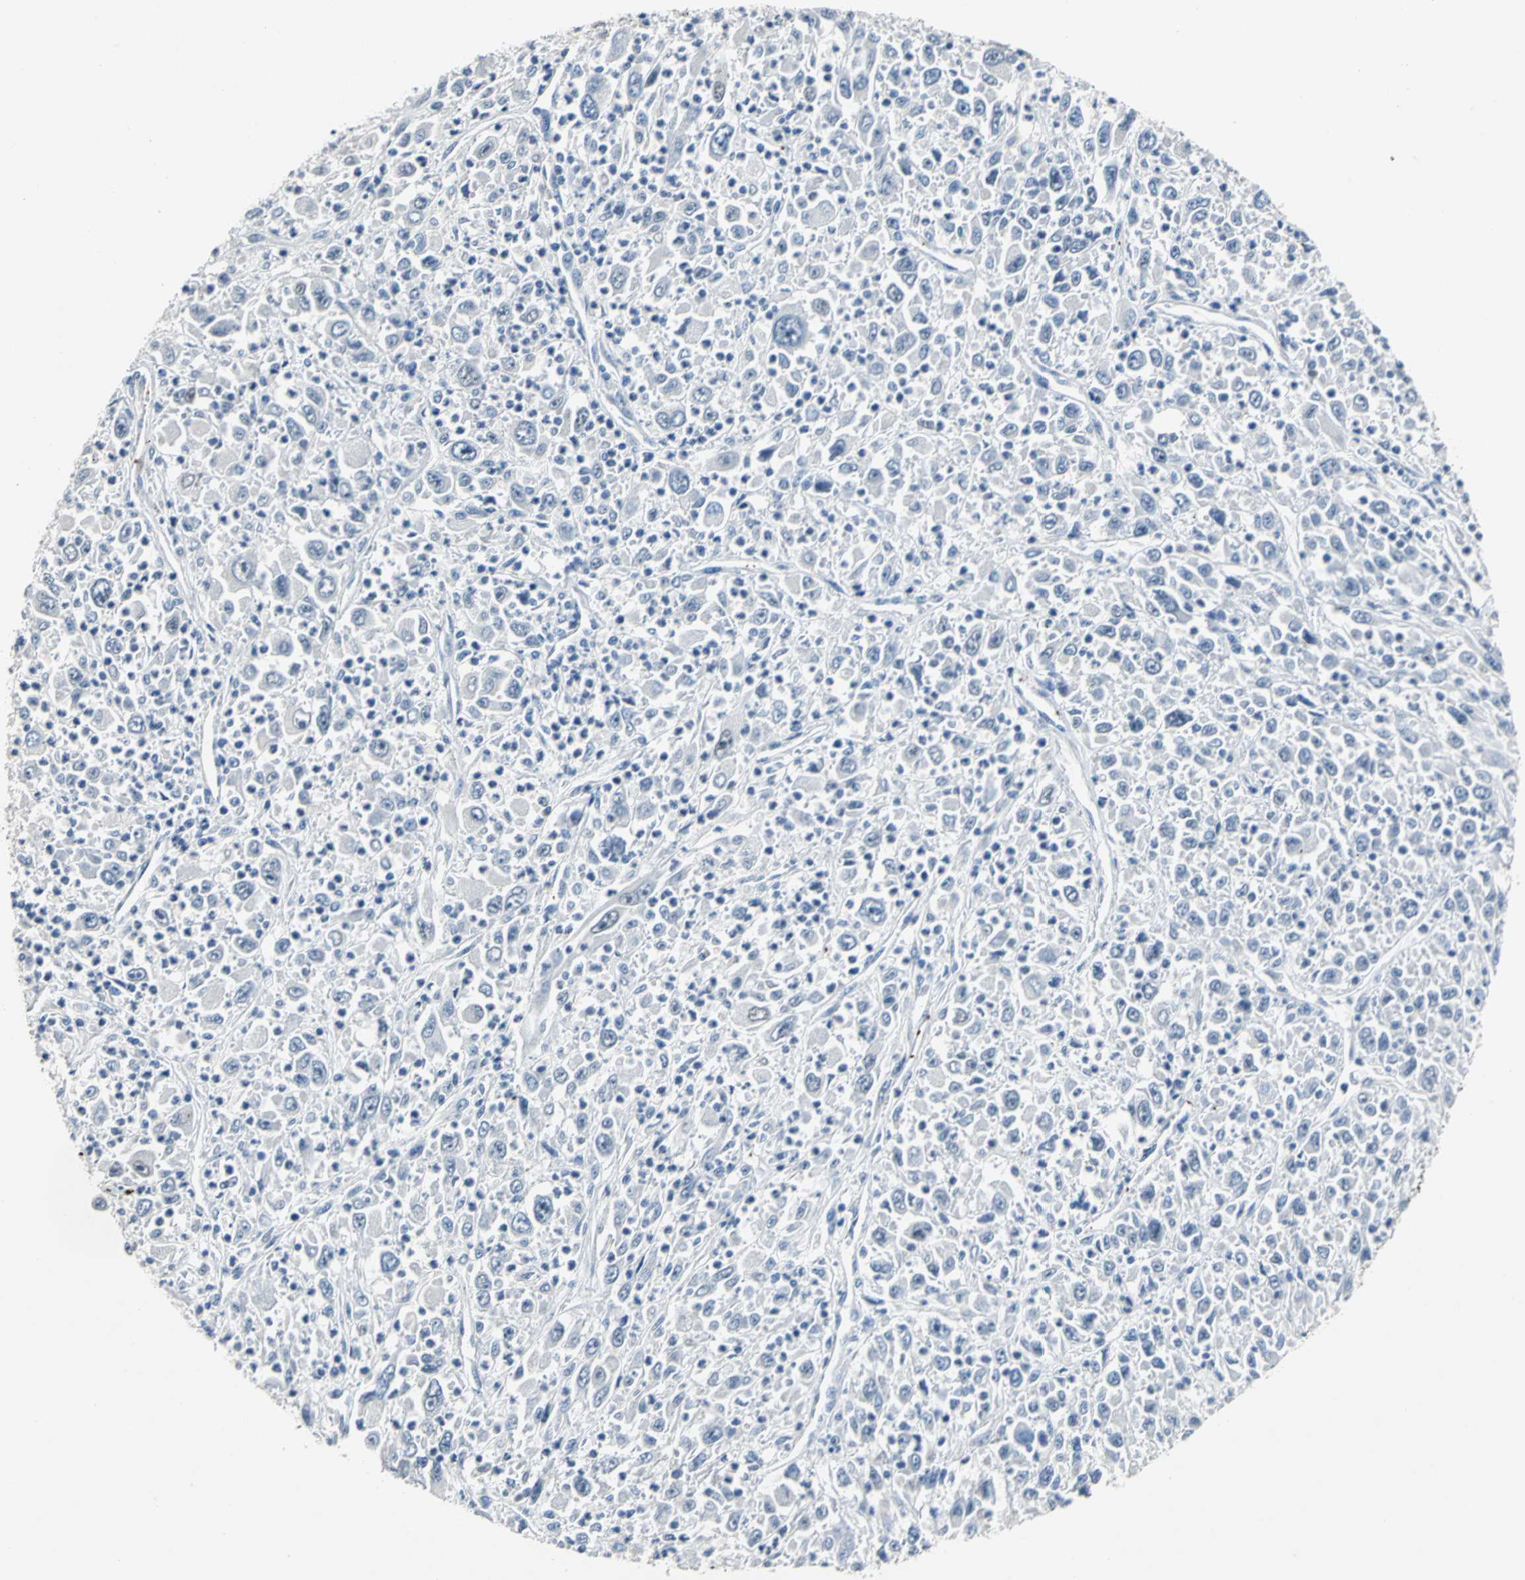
{"staining": {"intensity": "weak", "quantity": "<25%", "location": "cytoplasmic/membranous,nuclear"}, "tissue": "melanoma", "cell_type": "Tumor cells", "image_type": "cancer", "snomed": [{"axis": "morphology", "description": "Malignant melanoma, Metastatic site"}, {"axis": "topography", "description": "Skin"}], "caption": "This is a micrograph of immunohistochemistry staining of melanoma, which shows no positivity in tumor cells.", "gene": "SELP", "patient": {"sex": "female", "age": 56}}